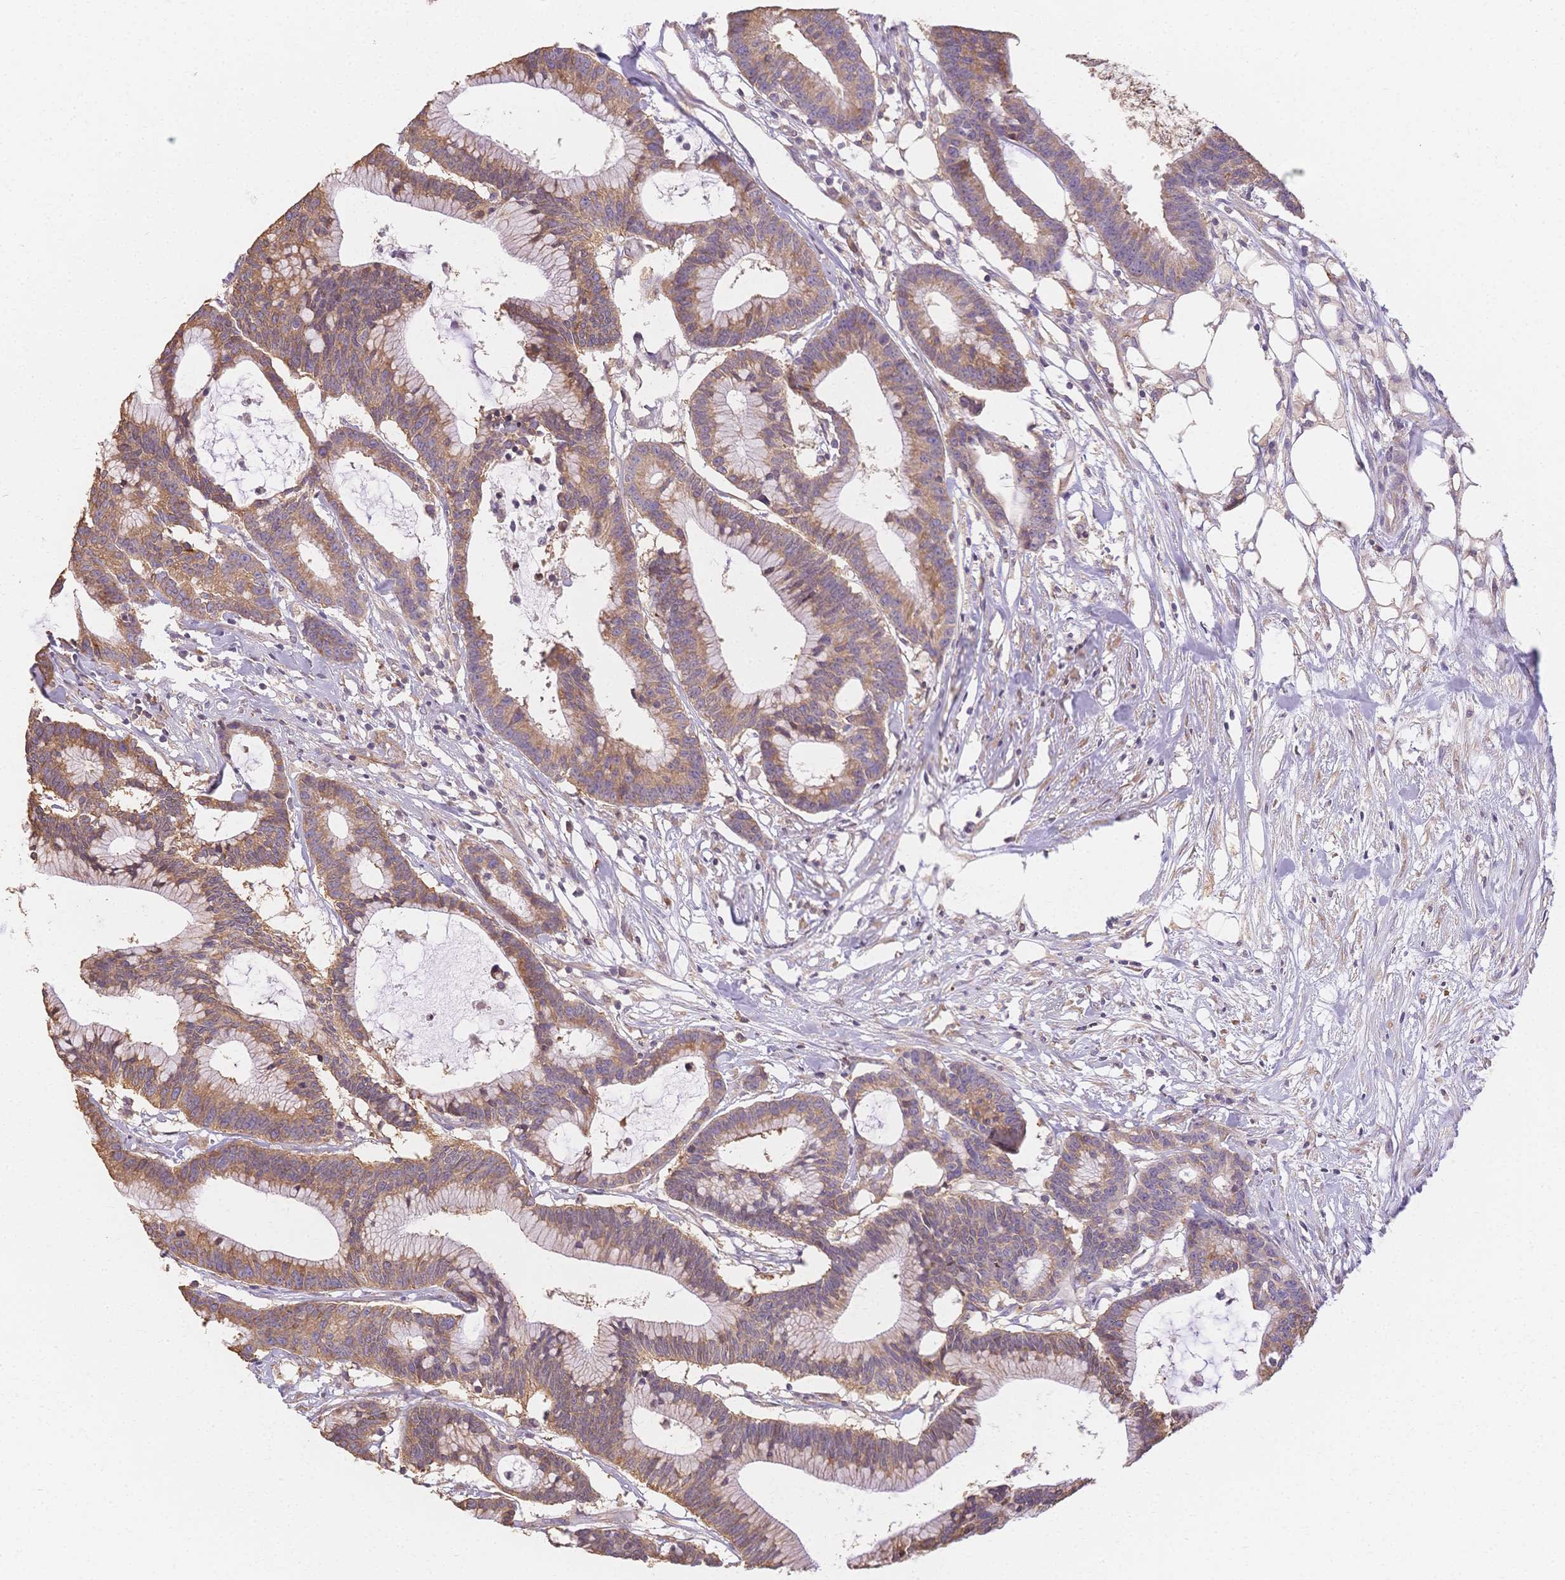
{"staining": {"intensity": "moderate", "quantity": ">75%", "location": "cytoplasmic/membranous"}, "tissue": "colorectal cancer", "cell_type": "Tumor cells", "image_type": "cancer", "snomed": [{"axis": "morphology", "description": "Adenocarcinoma, NOS"}, {"axis": "topography", "description": "Colon"}], "caption": "Immunohistochemical staining of human colorectal cancer (adenocarcinoma) reveals moderate cytoplasmic/membranous protein positivity in approximately >75% of tumor cells.", "gene": "HS3ST5", "patient": {"sex": "female", "age": 78}}